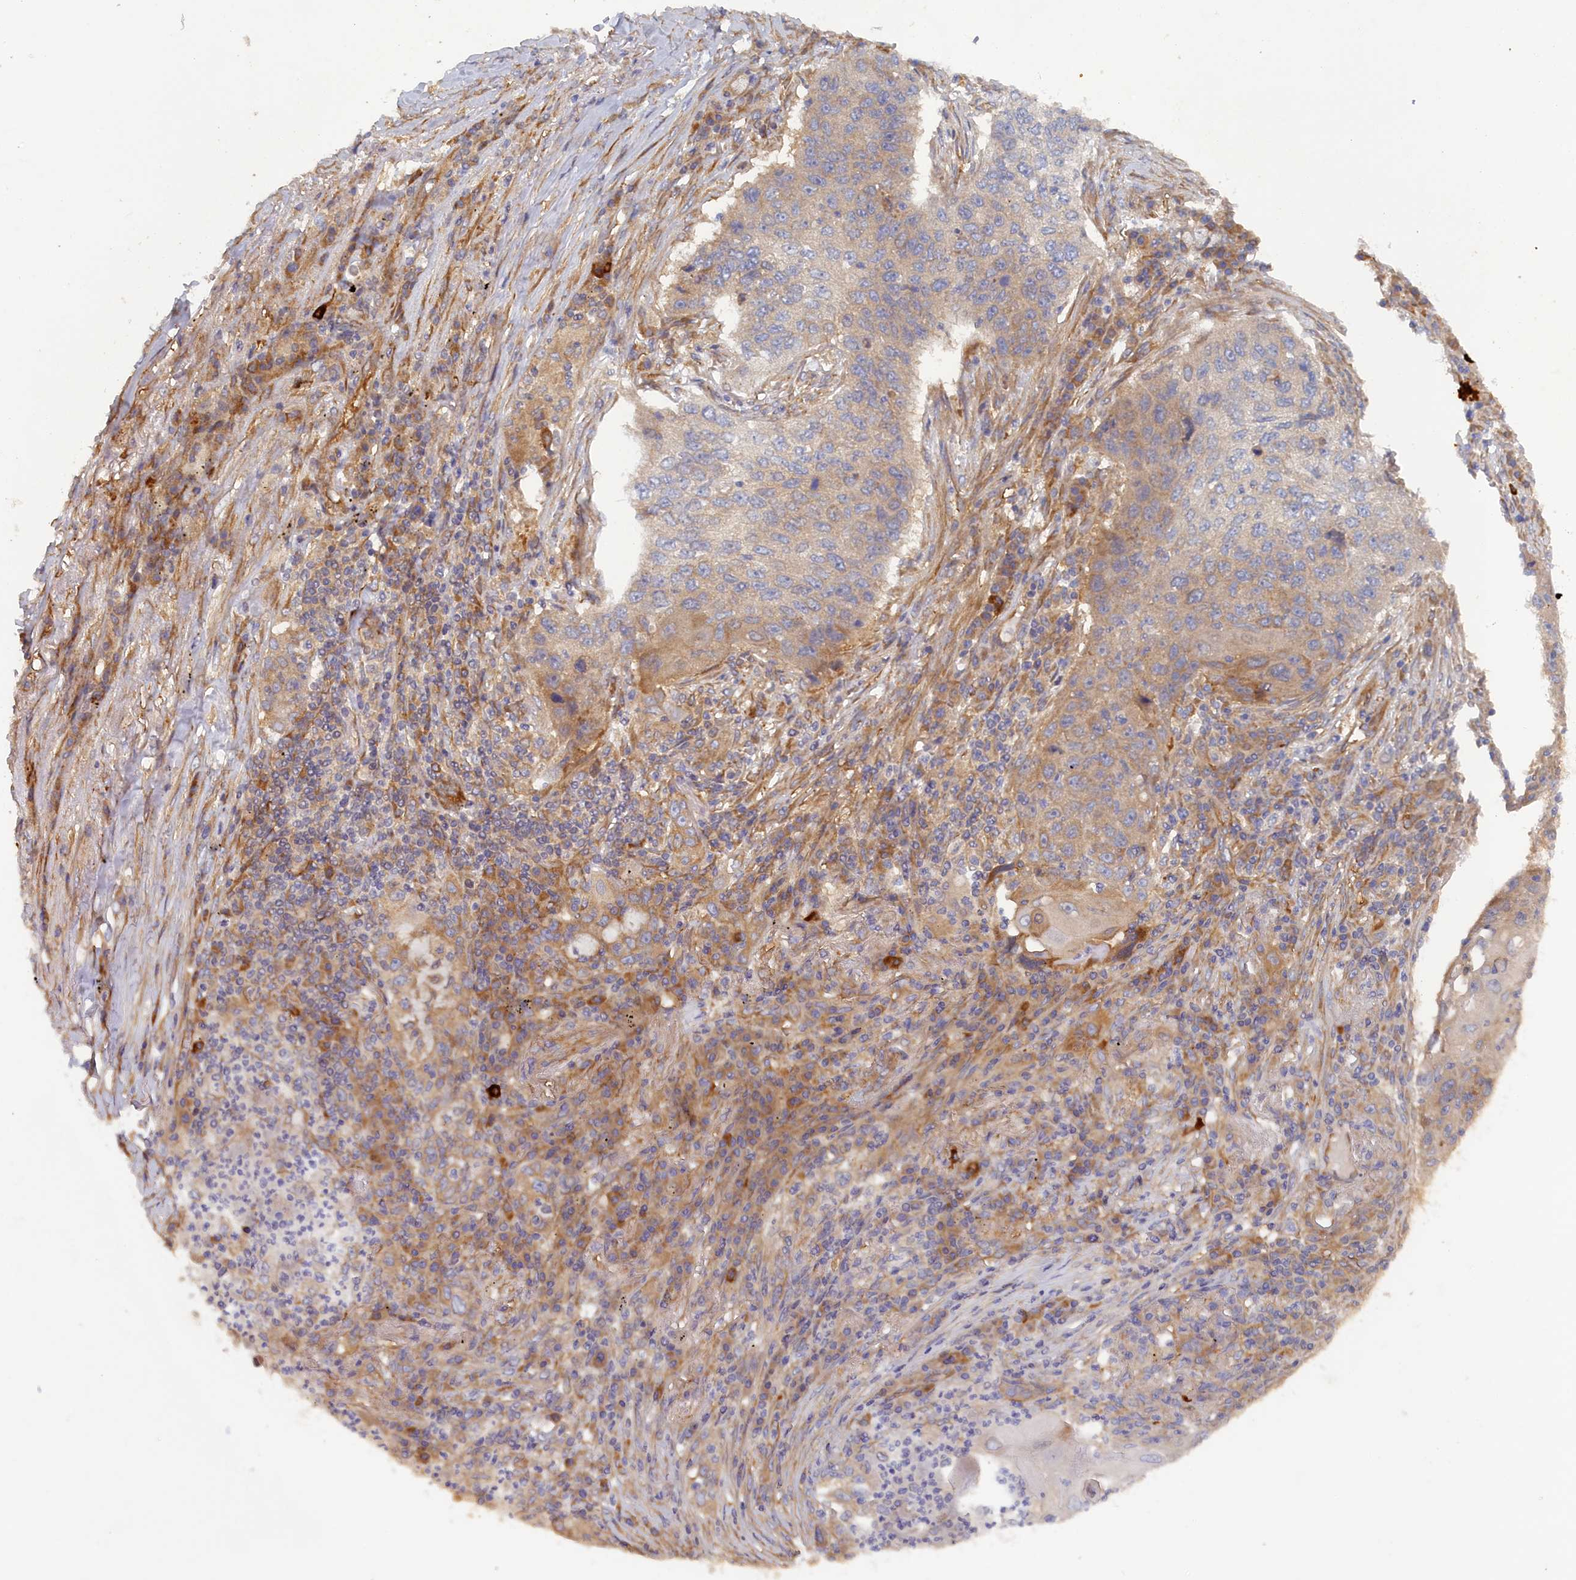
{"staining": {"intensity": "negative", "quantity": "none", "location": "none"}, "tissue": "lung cancer", "cell_type": "Tumor cells", "image_type": "cancer", "snomed": [{"axis": "morphology", "description": "Squamous cell carcinoma, NOS"}, {"axis": "topography", "description": "Lung"}], "caption": "Human squamous cell carcinoma (lung) stained for a protein using IHC reveals no expression in tumor cells.", "gene": "TMEM196", "patient": {"sex": "female", "age": 63}}